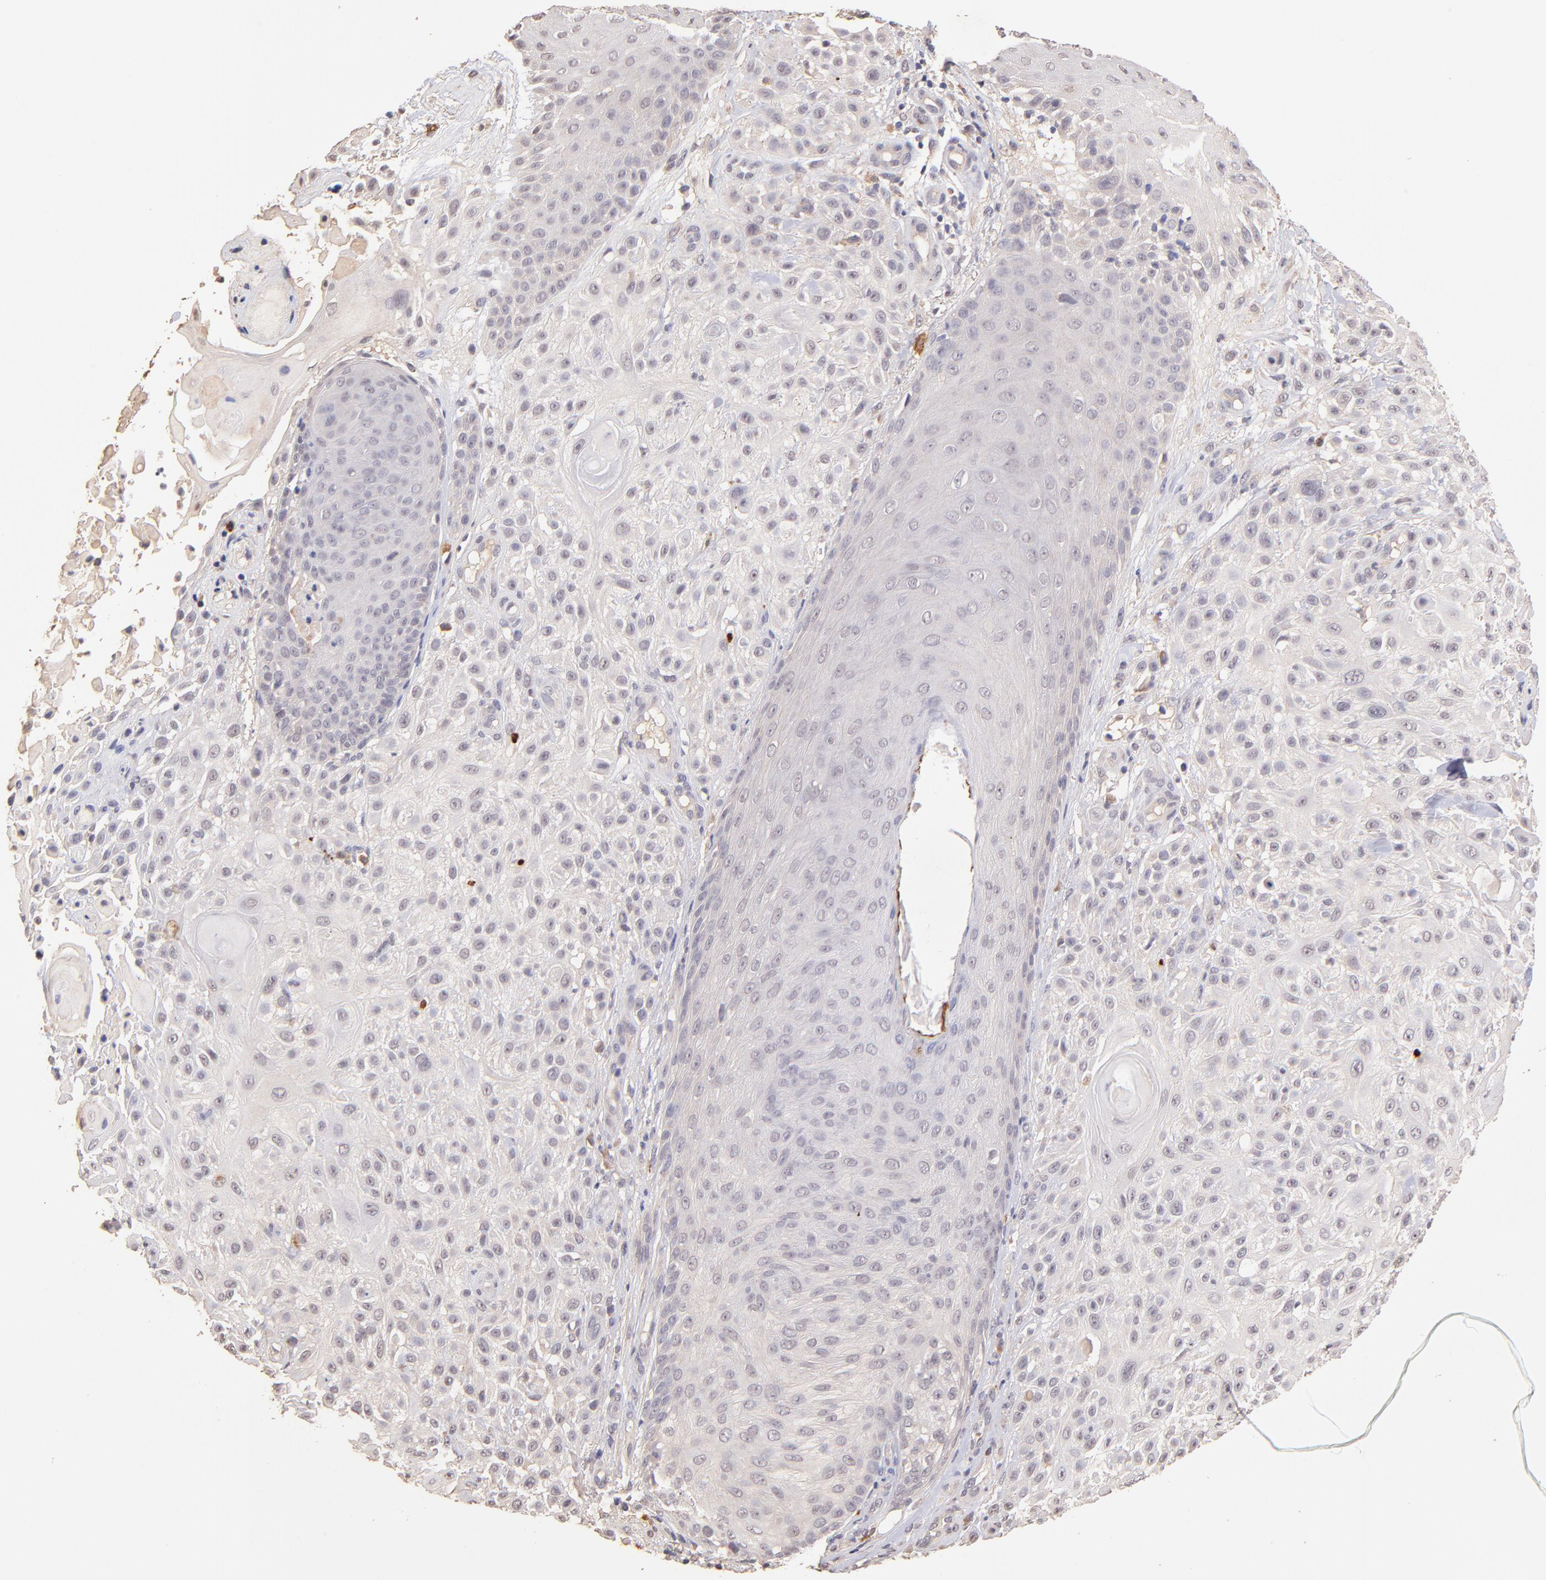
{"staining": {"intensity": "negative", "quantity": "none", "location": "none"}, "tissue": "skin cancer", "cell_type": "Tumor cells", "image_type": "cancer", "snomed": [{"axis": "morphology", "description": "Squamous cell carcinoma, NOS"}, {"axis": "topography", "description": "Skin"}], "caption": "Immunohistochemistry (IHC) histopathology image of human skin squamous cell carcinoma stained for a protein (brown), which demonstrates no expression in tumor cells.", "gene": "RNASEL", "patient": {"sex": "female", "age": 42}}